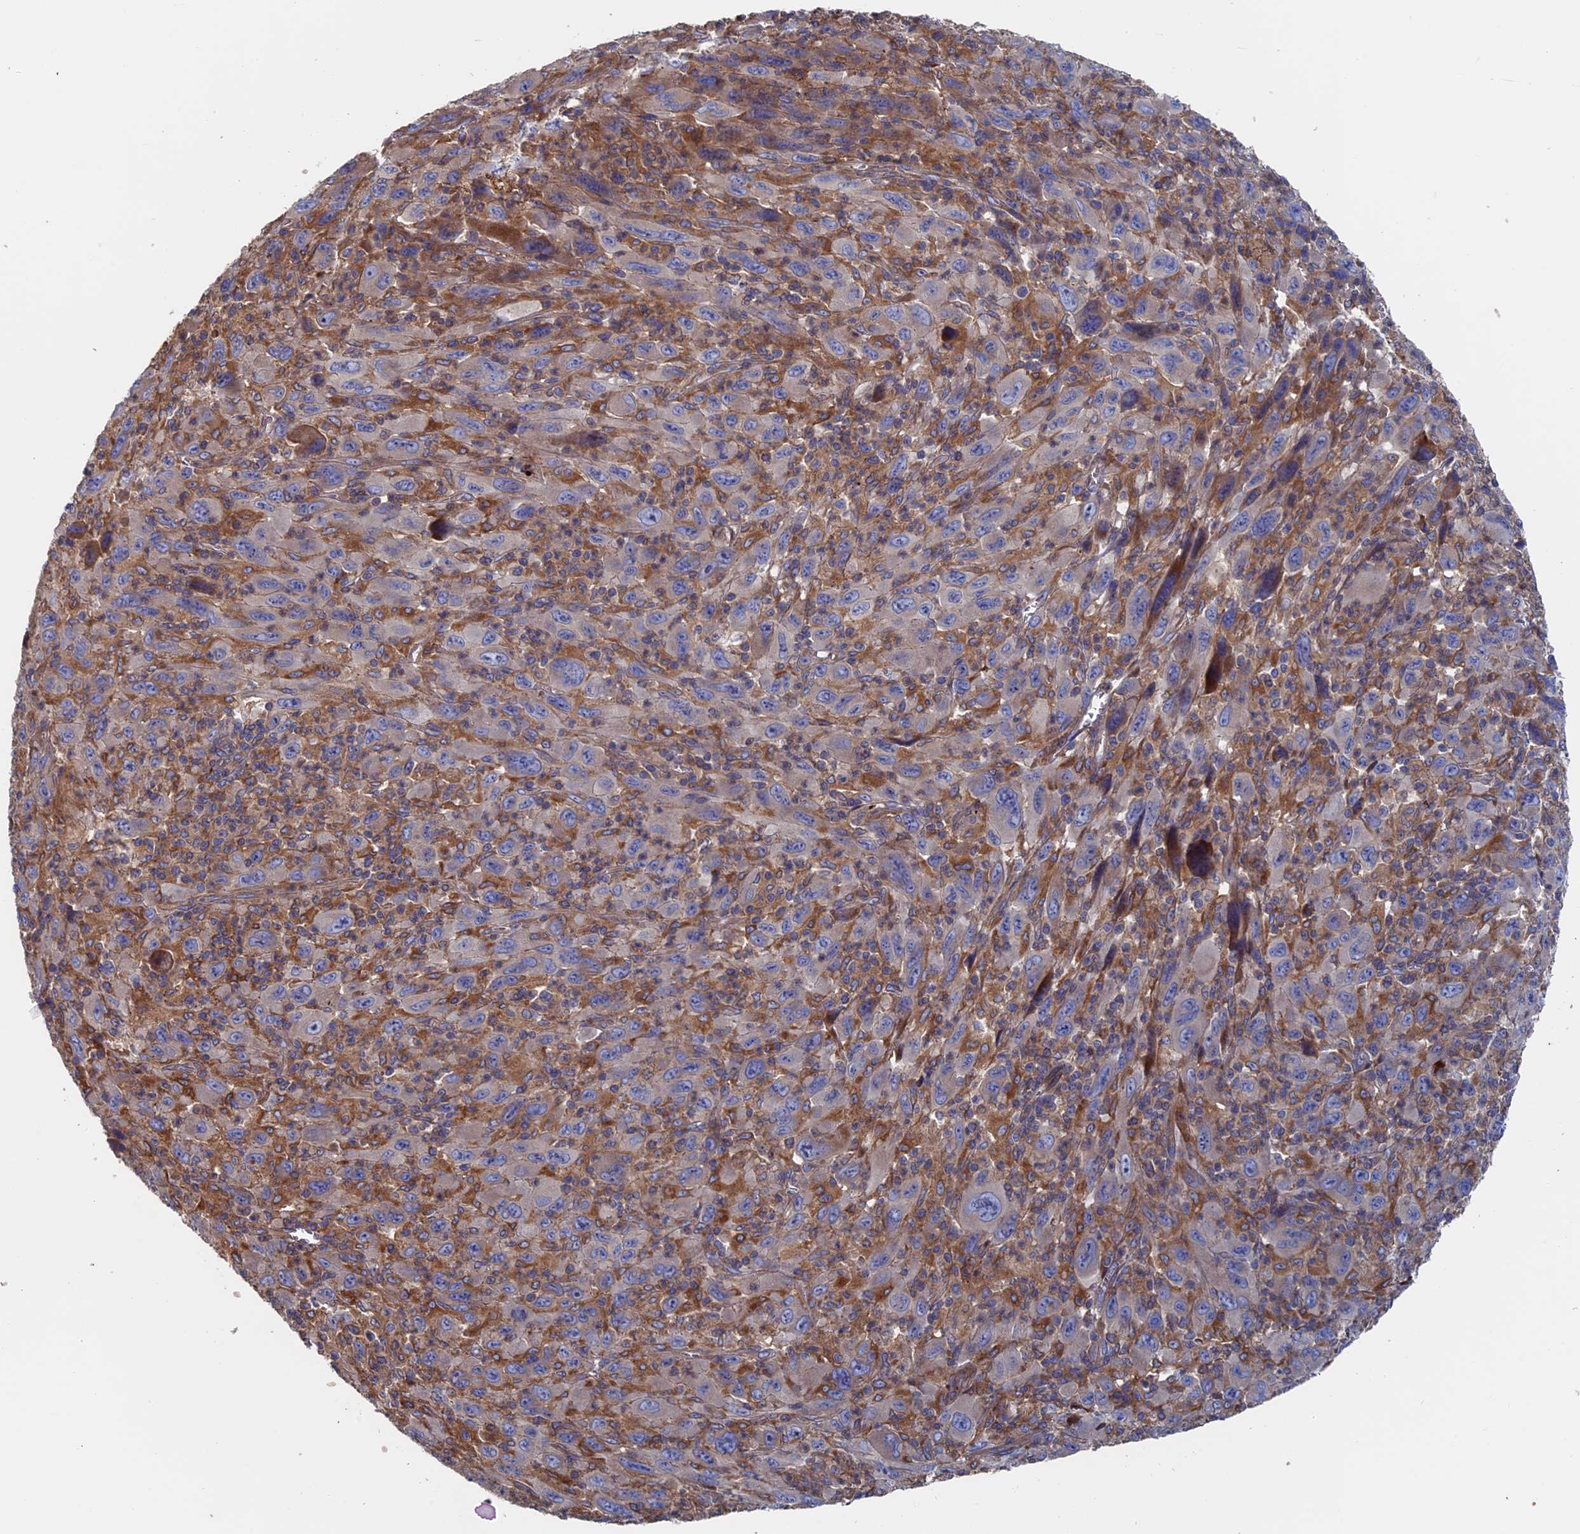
{"staining": {"intensity": "weak", "quantity": "<25%", "location": "cytoplasmic/membranous"}, "tissue": "melanoma", "cell_type": "Tumor cells", "image_type": "cancer", "snomed": [{"axis": "morphology", "description": "Malignant melanoma, Metastatic site"}, {"axis": "topography", "description": "Skin"}], "caption": "Melanoma was stained to show a protein in brown. There is no significant staining in tumor cells. (Brightfield microscopy of DAB (3,3'-diaminobenzidine) immunohistochemistry at high magnification).", "gene": "DNAJC3", "patient": {"sex": "female", "age": 56}}